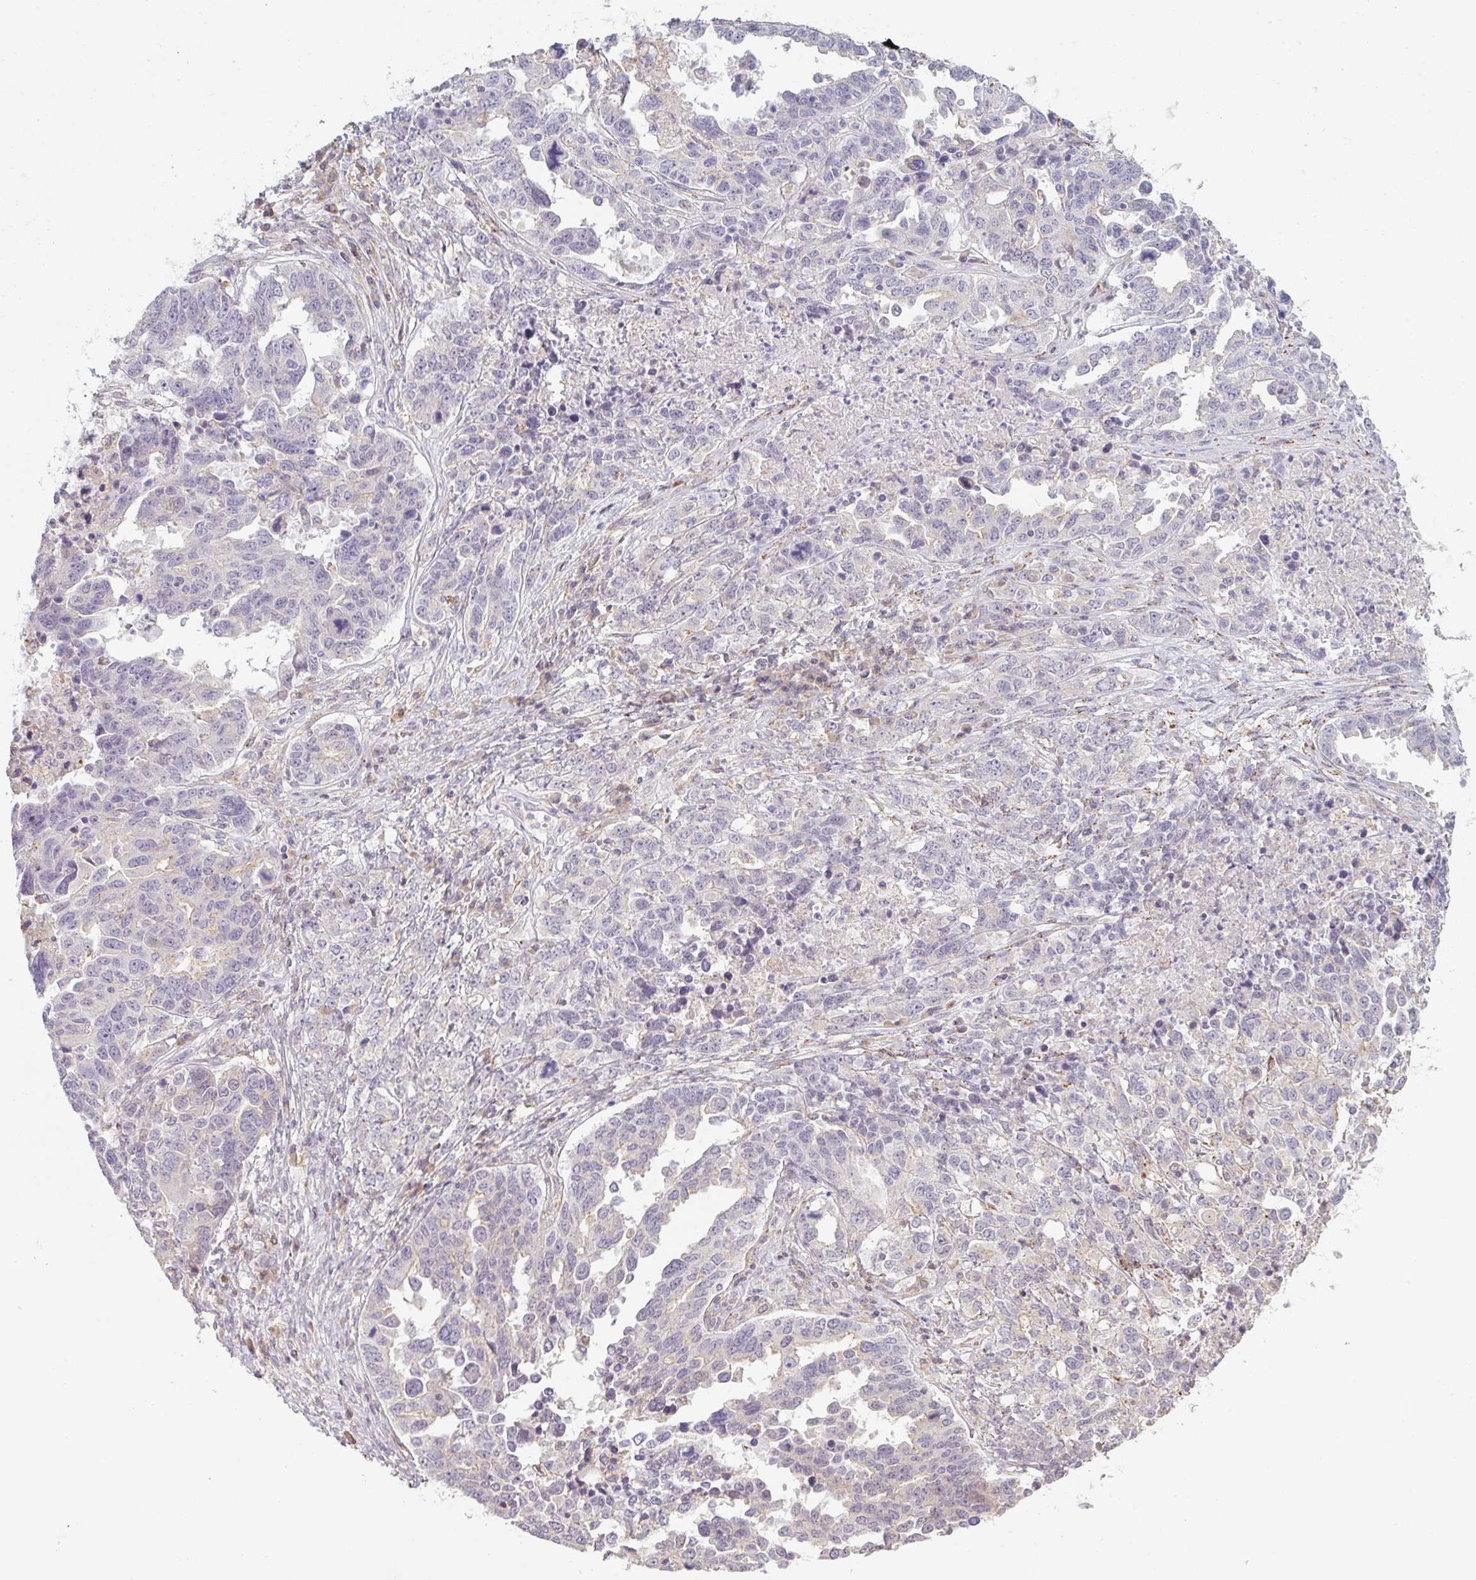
{"staining": {"intensity": "negative", "quantity": "none", "location": "none"}, "tissue": "ovarian cancer", "cell_type": "Tumor cells", "image_type": "cancer", "snomed": [{"axis": "morphology", "description": "Carcinoma, endometroid"}, {"axis": "topography", "description": "Ovary"}], "caption": "DAB immunohistochemical staining of ovarian cancer (endometroid carcinoma) demonstrates no significant expression in tumor cells.", "gene": "TMEM237", "patient": {"sex": "female", "age": 62}}